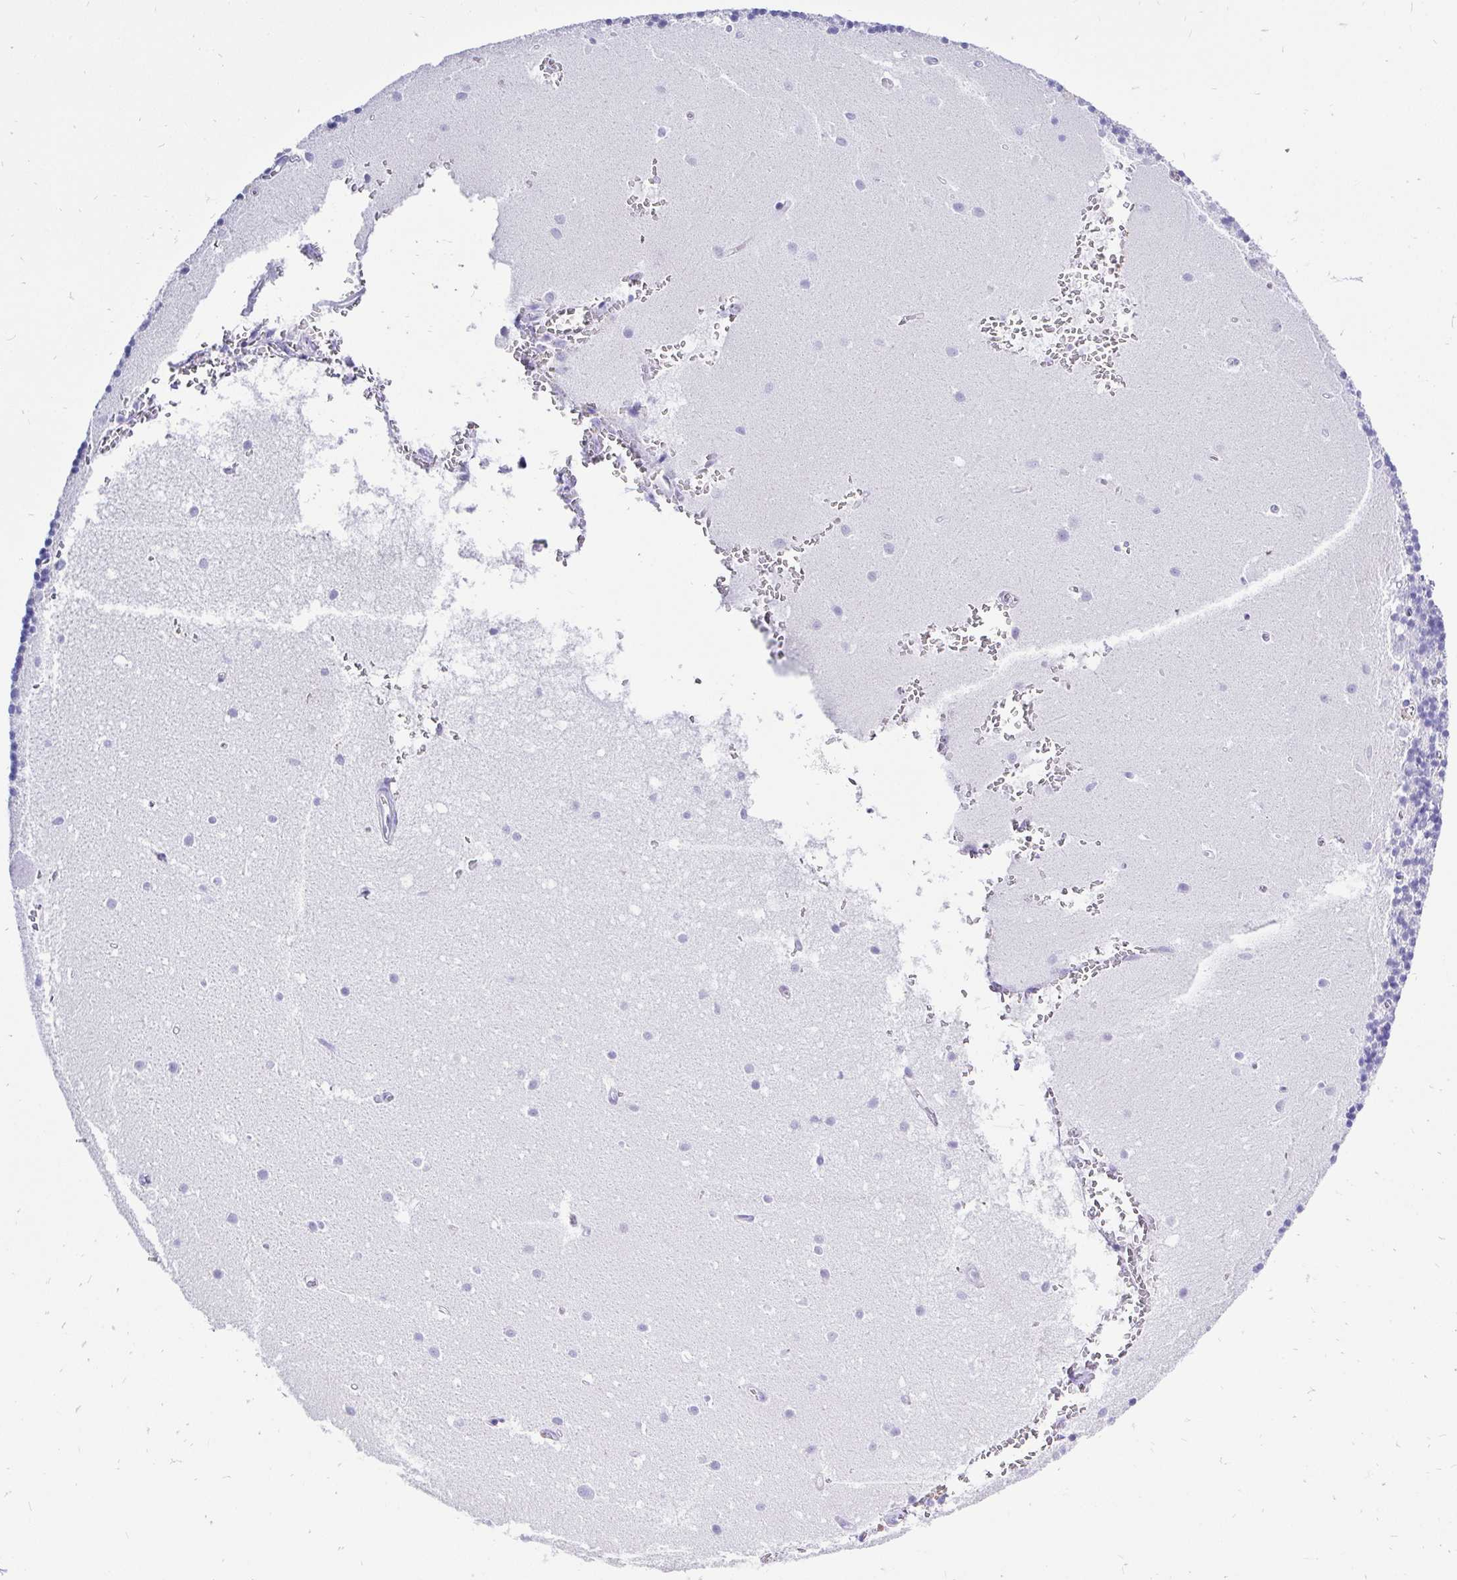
{"staining": {"intensity": "negative", "quantity": "none", "location": "none"}, "tissue": "cerebellum", "cell_type": "Cells in granular layer", "image_type": "normal", "snomed": [{"axis": "morphology", "description": "Normal tissue, NOS"}, {"axis": "topography", "description": "Cerebellum"}], "caption": "An immunohistochemistry image of normal cerebellum is shown. There is no staining in cells in granular layer of cerebellum.", "gene": "KRT13", "patient": {"sex": "male", "age": 54}}